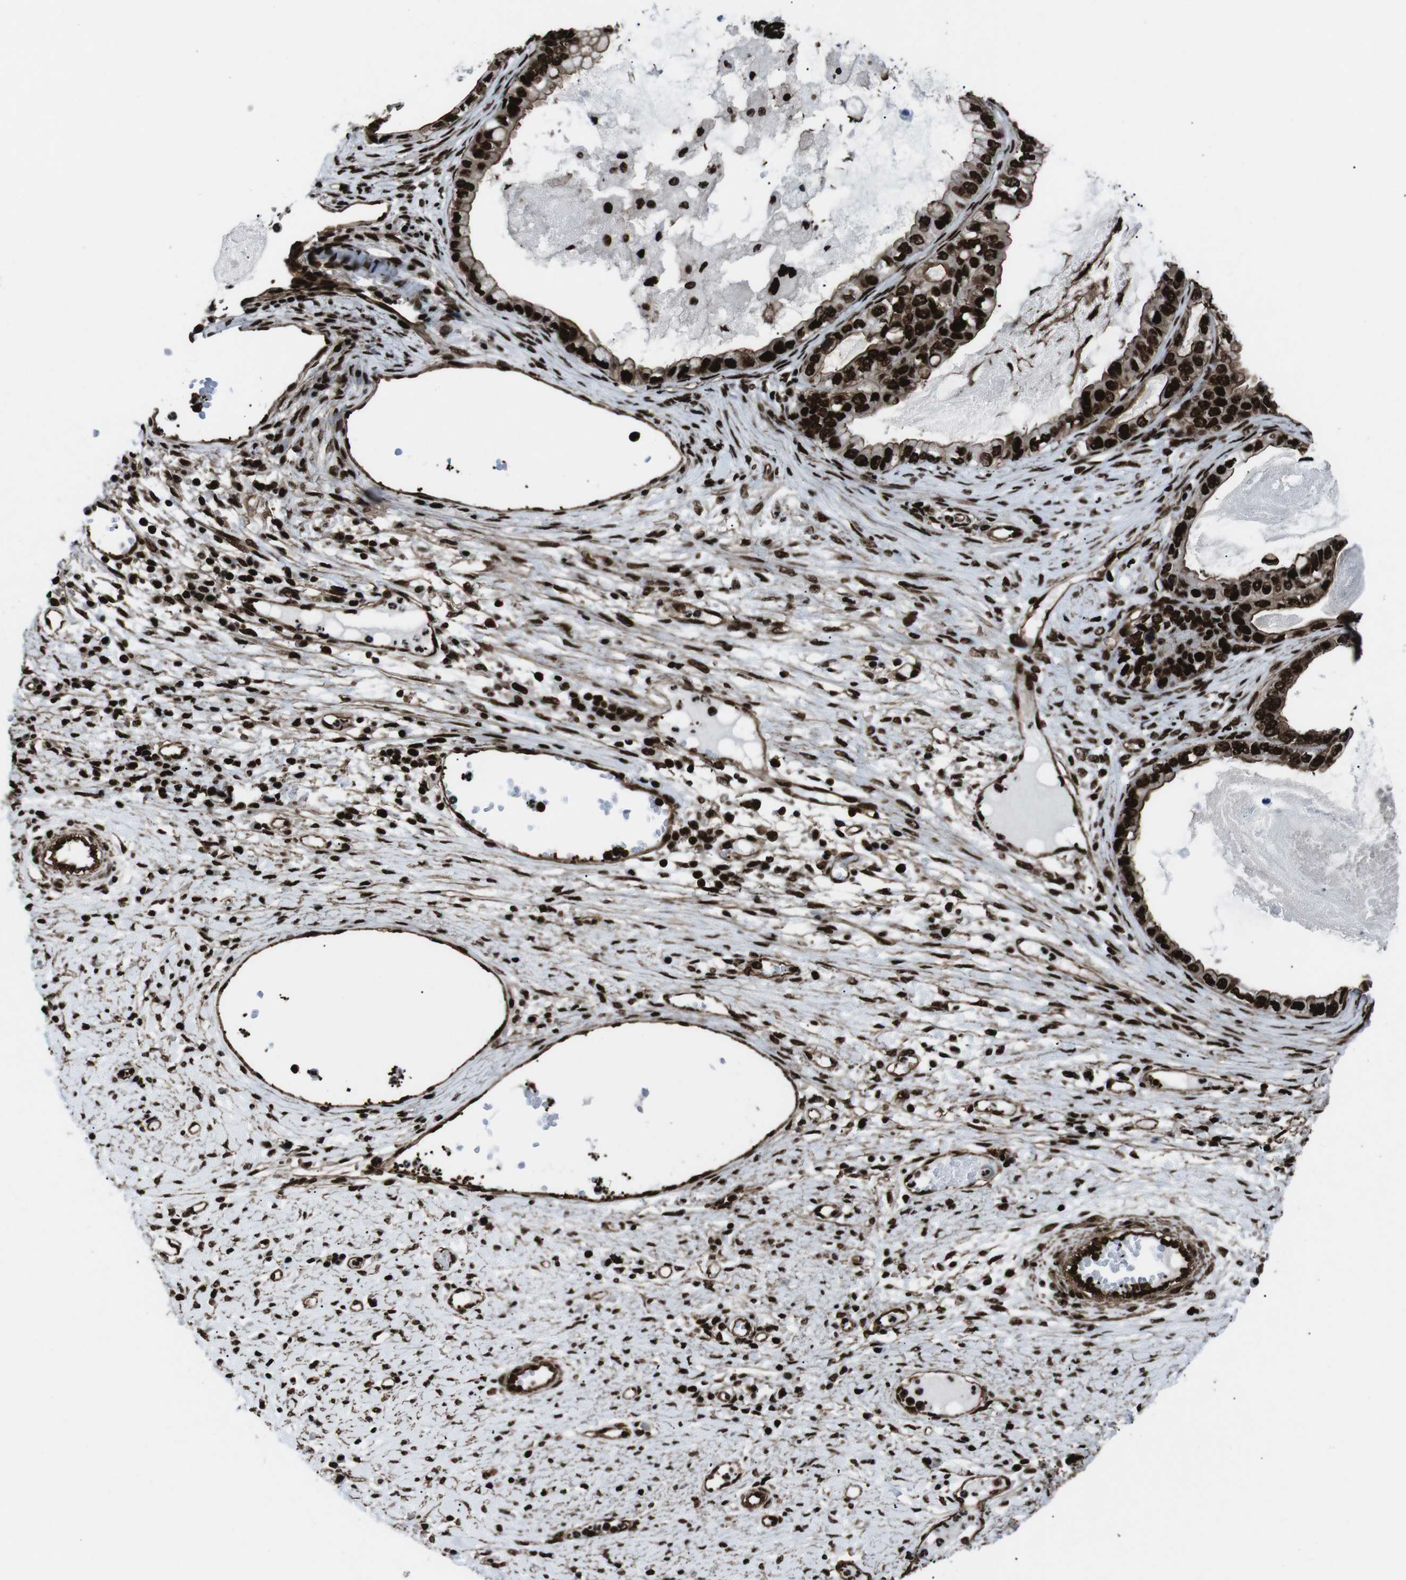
{"staining": {"intensity": "strong", "quantity": ">75%", "location": "cytoplasmic/membranous,nuclear"}, "tissue": "ovarian cancer", "cell_type": "Tumor cells", "image_type": "cancer", "snomed": [{"axis": "morphology", "description": "Cystadenocarcinoma, mucinous, NOS"}, {"axis": "topography", "description": "Ovary"}], "caption": "Protein expression by immunohistochemistry (IHC) reveals strong cytoplasmic/membranous and nuclear expression in approximately >75% of tumor cells in ovarian cancer. Nuclei are stained in blue.", "gene": "HNRNPU", "patient": {"sex": "female", "age": 80}}